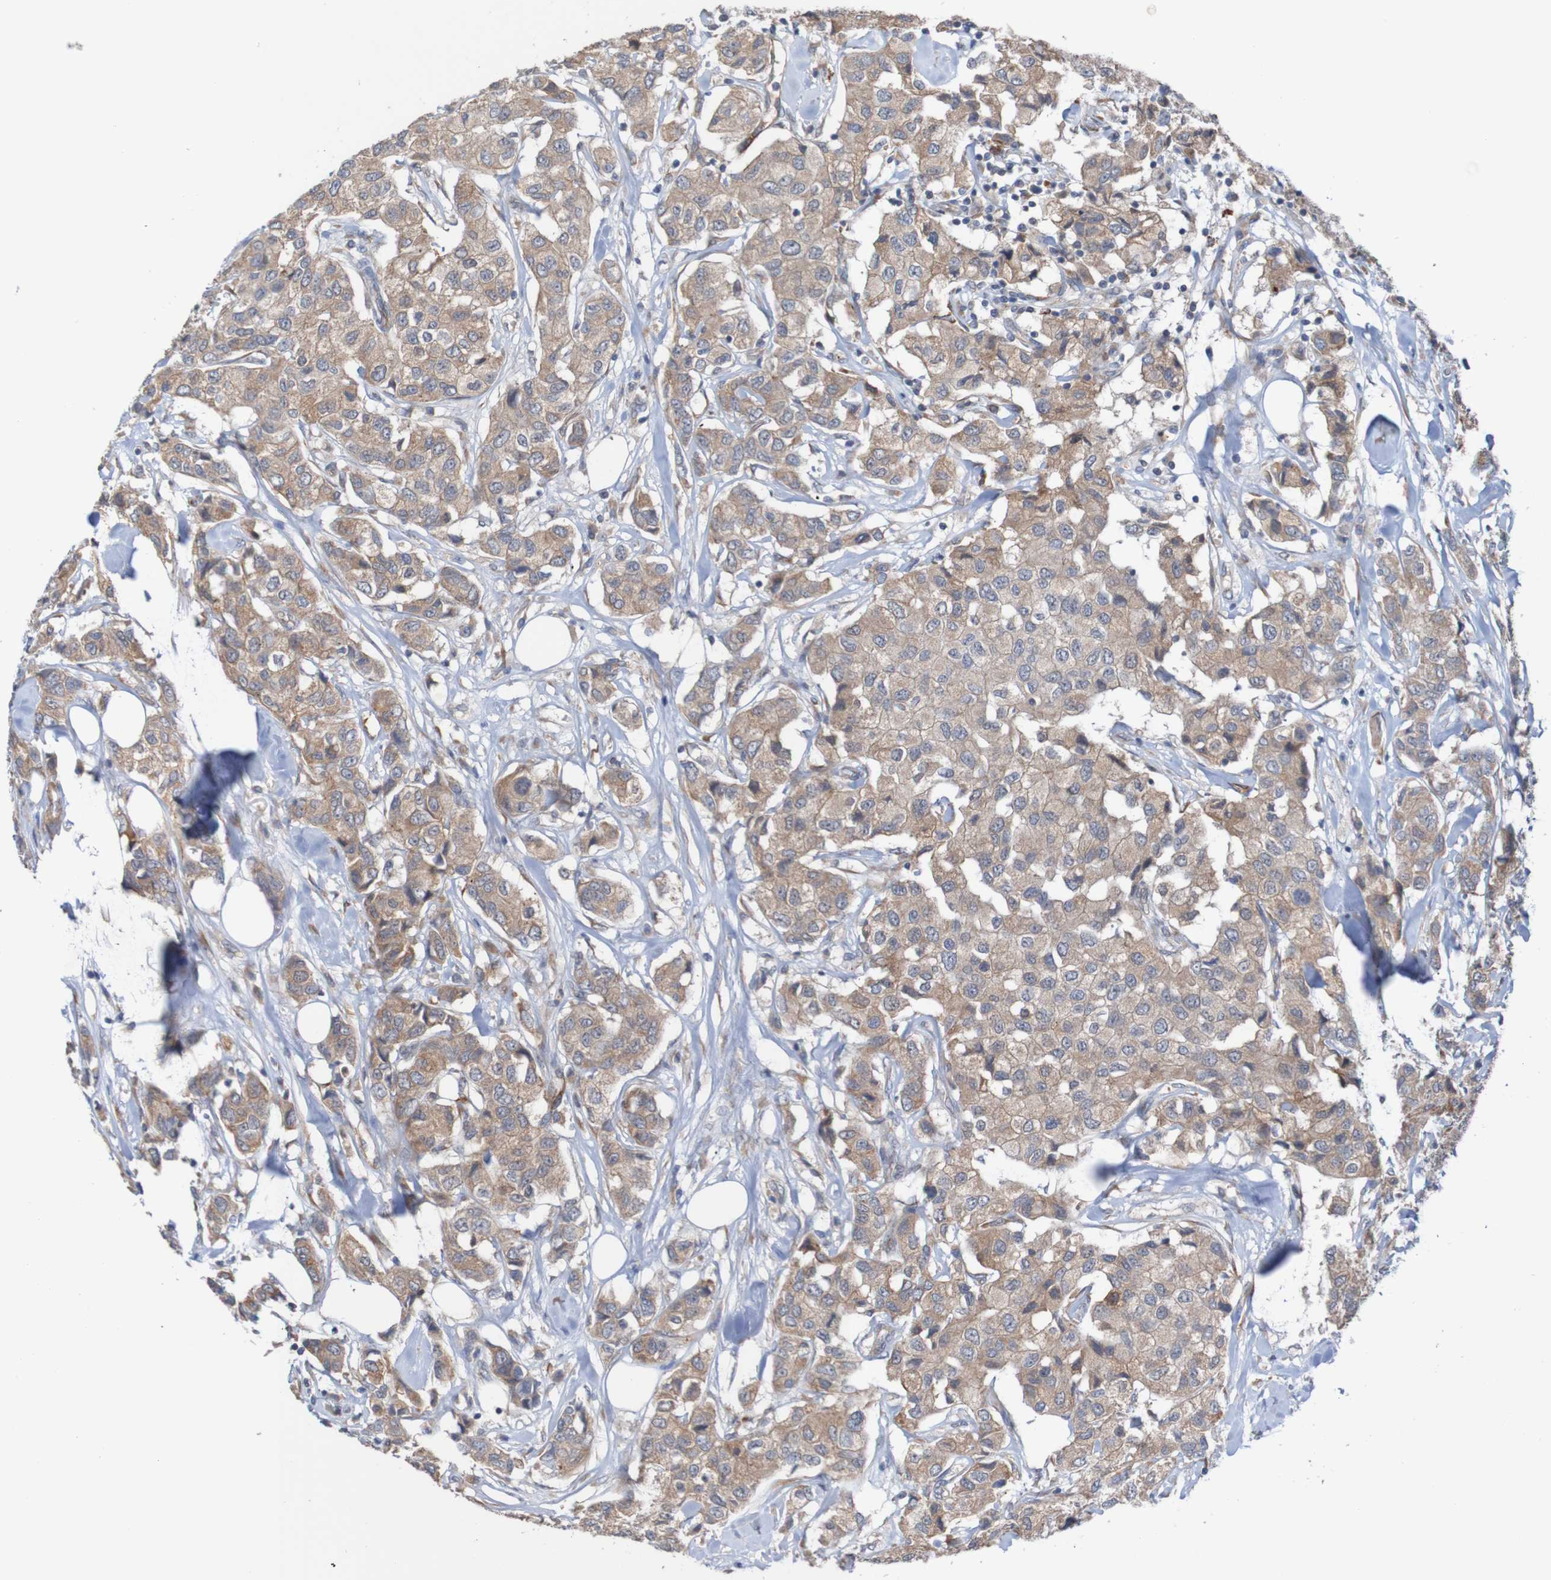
{"staining": {"intensity": "weak", "quantity": ">75%", "location": "cytoplasmic/membranous"}, "tissue": "breast cancer", "cell_type": "Tumor cells", "image_type": "cancer", "snomed": [{"axis": "morphology", "description": "Duct carcinoma"}, {"axis": "topography", "description": "Breast"}], "caption": "Human breast cancer (intraductal carcinoma) stained with a brown dye displays weak cytoplasmic/membranous positive positivity in about >75% of tumor cells.", "gene": "ST8SIA6", "patient": {"sex": "female", "age": 80}}